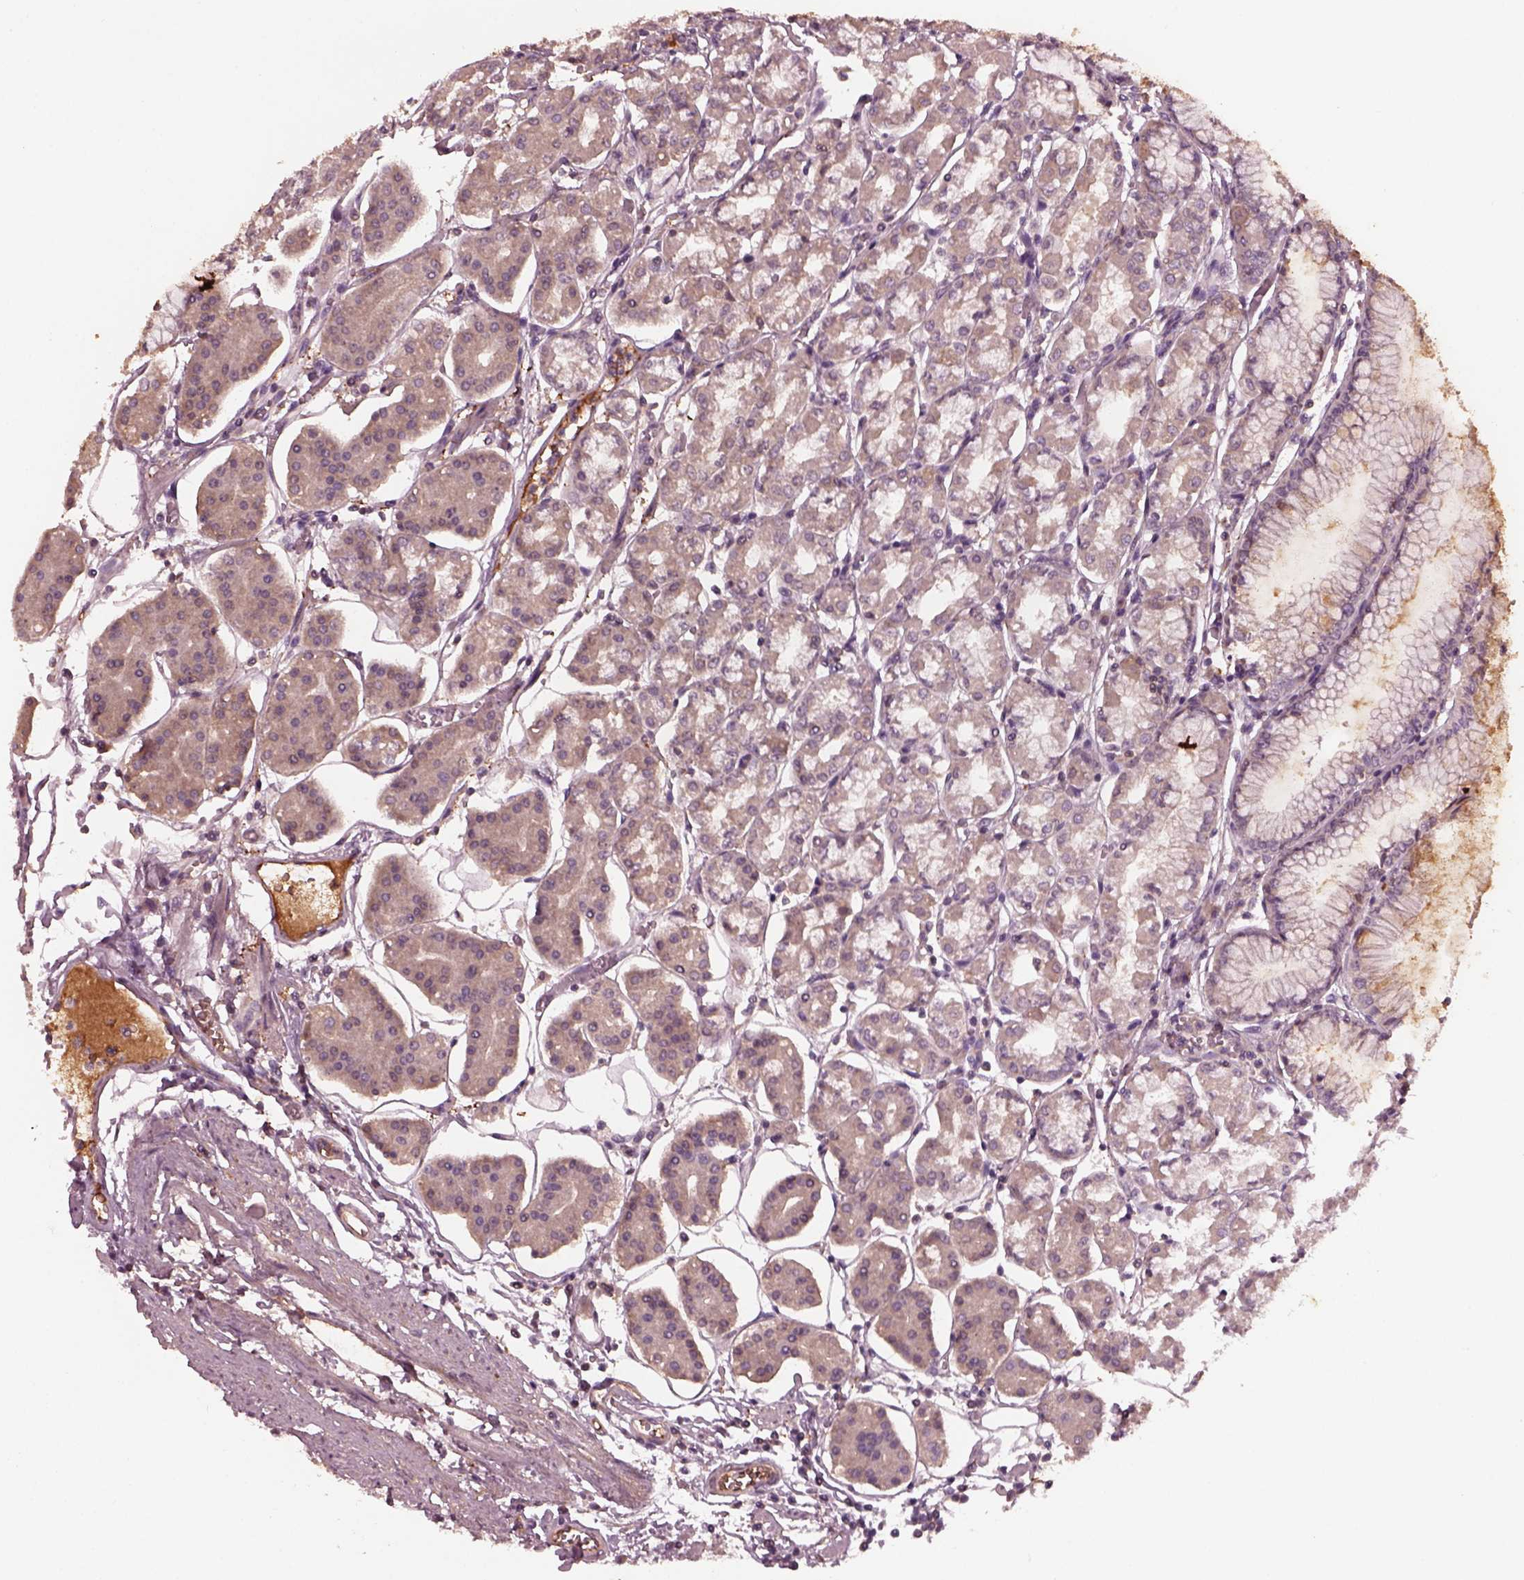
{"staining": {"intensity": "weak", "quantity": "<25%", "location": "cytoplasmic/membranous"}, "tissue": "stomach", "cell_type": "Glandular cells", "image_type": "normal", "snomed": [{"axis": "morphology", "description": "Normal tissue, NOS"}, {"axis": "topography", "description": "Skeletal muscle"}, {"axis": "topography", "description": "Stomach"}], "caption": "Image shows no significant protein expression in glandular cells of benign stomach.", "gene": "PORCN", "patient": {"sex": "female", "age": 57}}